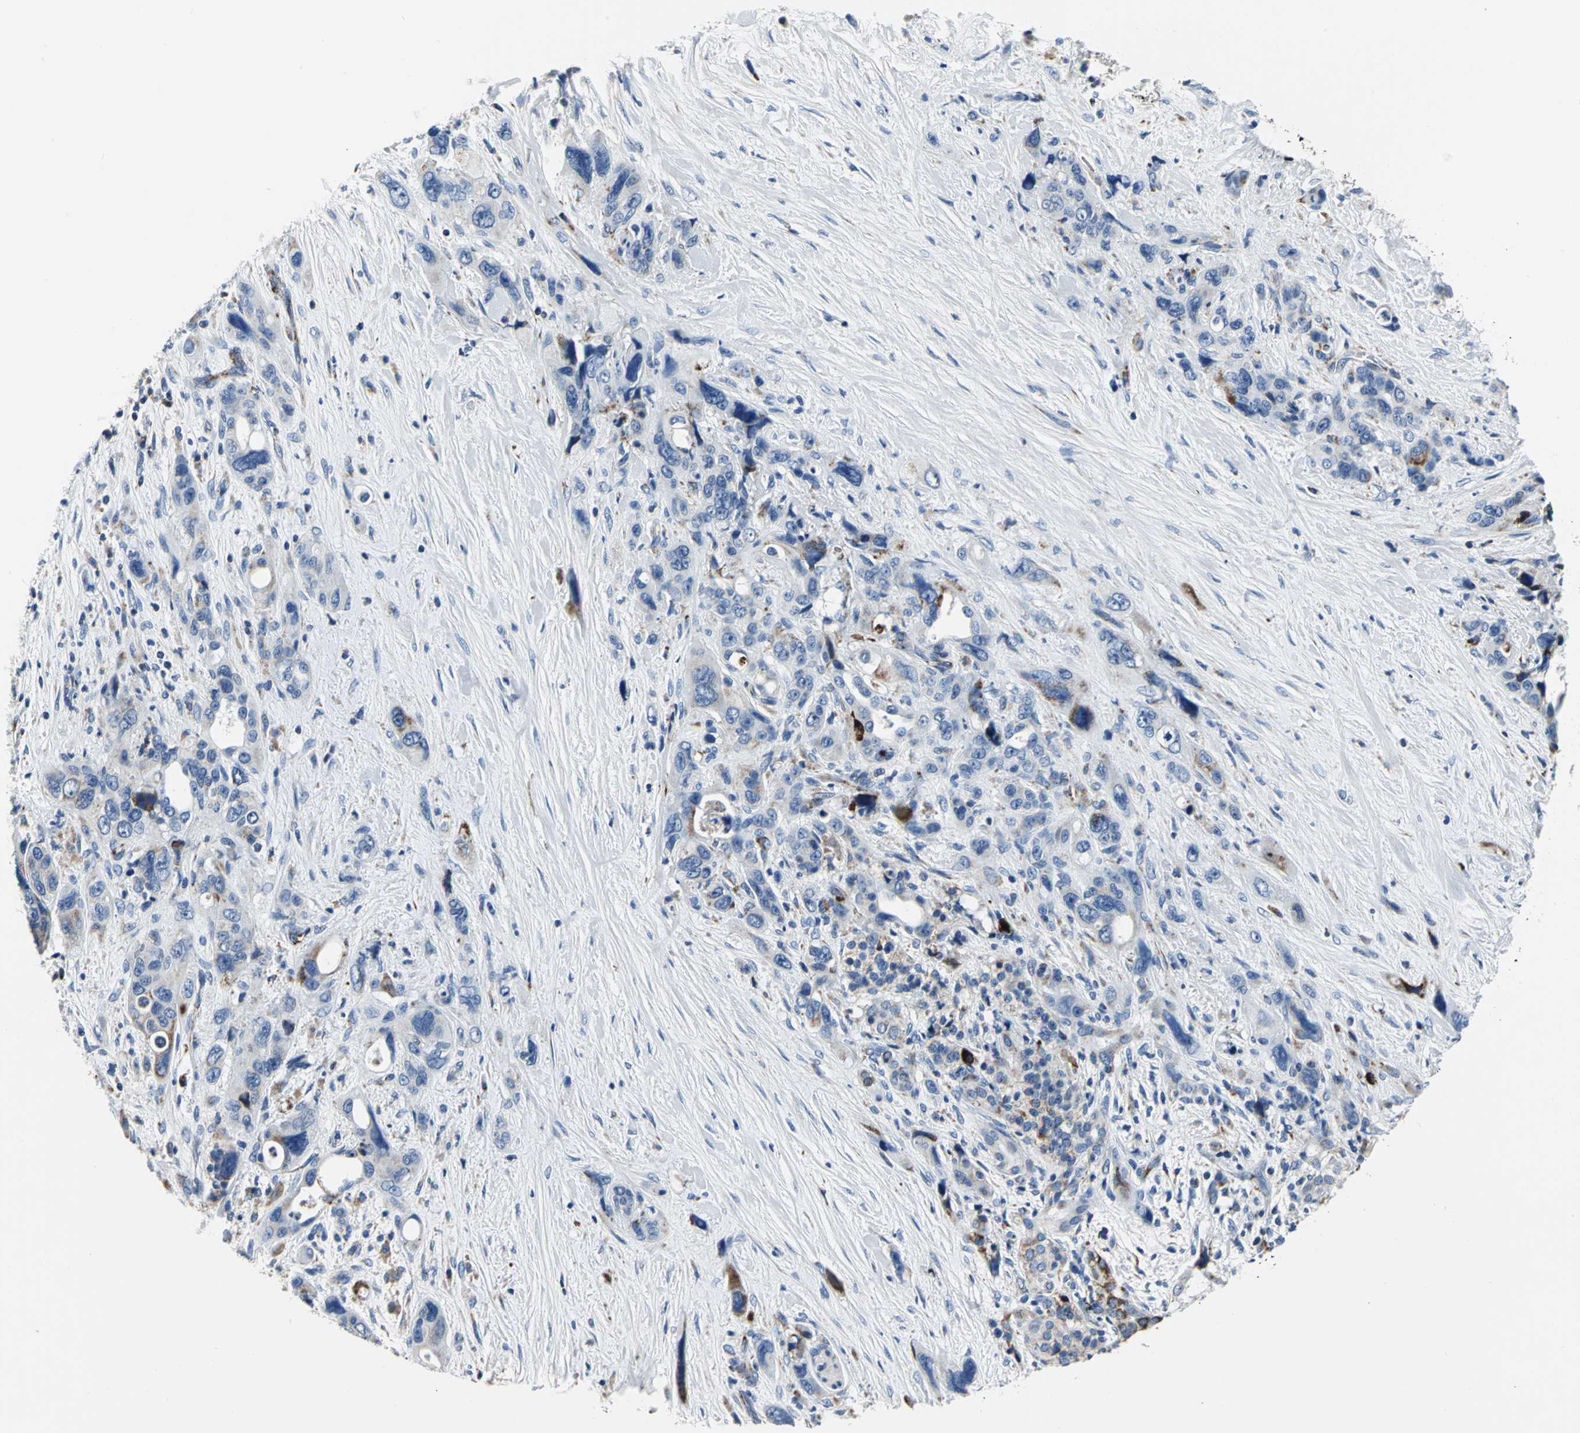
{"staining": {"intensity": "strong", "quantity": "<25%", "location": "cytoplasmic/membranous"}, "tissue": "pancreatic cancer", "cell_type": "Tumor cells", "image_type": "cancer", "snomed": [{"axis": "morphology", "description": "Adenocarcinoma, NOS"}, {"axis": "topography", "description": "Pancreas"}], "caption": "Brown immunohistochemical staining in human pancreatic cancer (adenocarcinoma) demonstrates strong cytoplasmic/membranous expression in about <25% of tumor cells. The protein of interest is stained brown, and the nuclei are stained in blue (DAB (3,3'-diaminobenzidine) IHC with brightfield microscopy, high magnification).", "gene": "IFI6", "patient": {"sex": "male", "age": 46}}